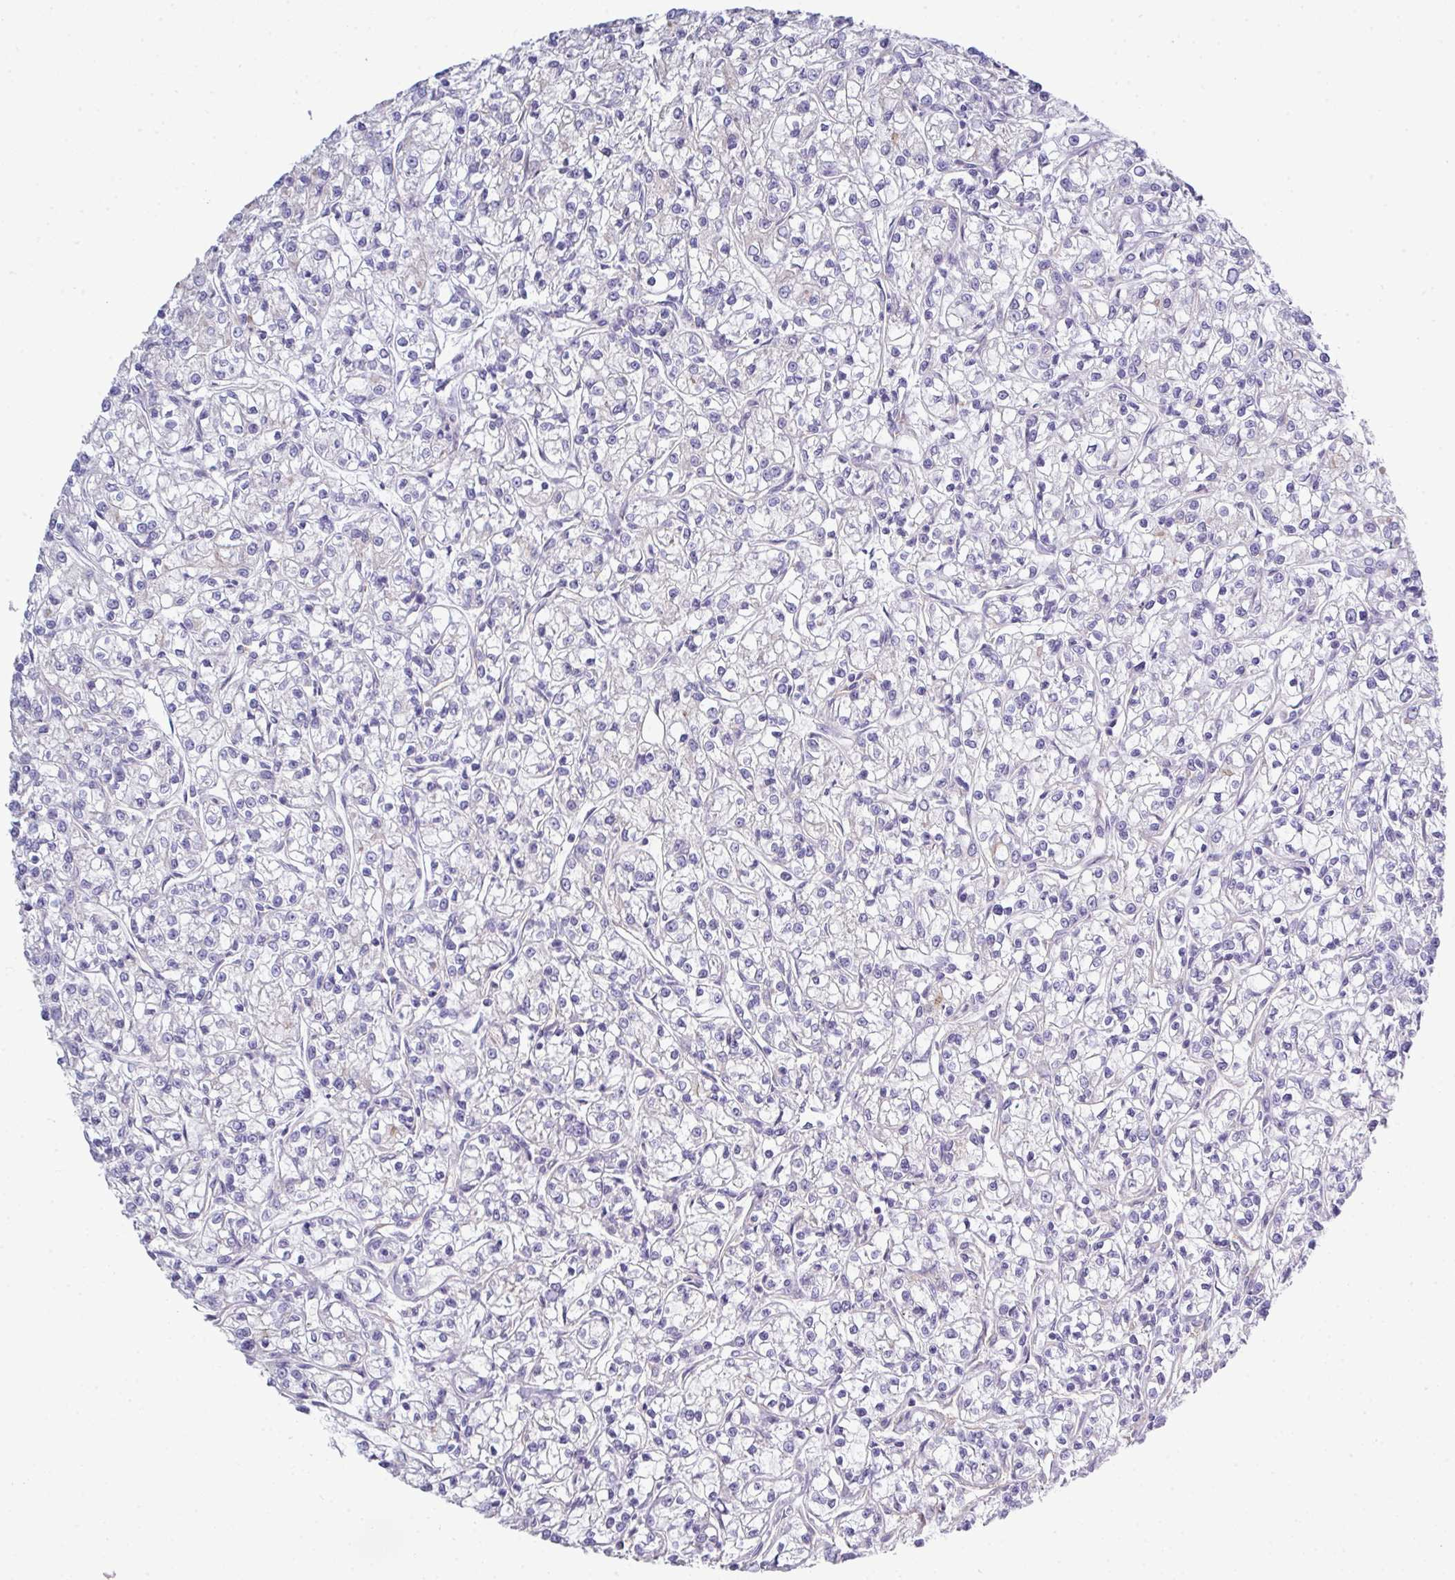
{"staining": {"intensity": "negative", "quantity": "none", "location": "none"}, "tissue": "renal cancer", "cell_type": "Tumor cells", "image_type": "cancer", "snomed": [{"axis": "morphology", "description": "Adenocarcinoma, NOS"}, {"axis": "topography", "description": "Kidney"}], "caption": "An immunohistochemistry photomicrograph of renal cancer (adenocarcinoma) is shown. There is no staining in tumor cells of renal cancer (adenocarcinoma). (DAB (3,3'-diaminobenzidine) immunohistochemistry visualized using brightfield microscopy, high magnification).", "gene": "ABCC5", "patient": {"sex": "female", "age": 59}}